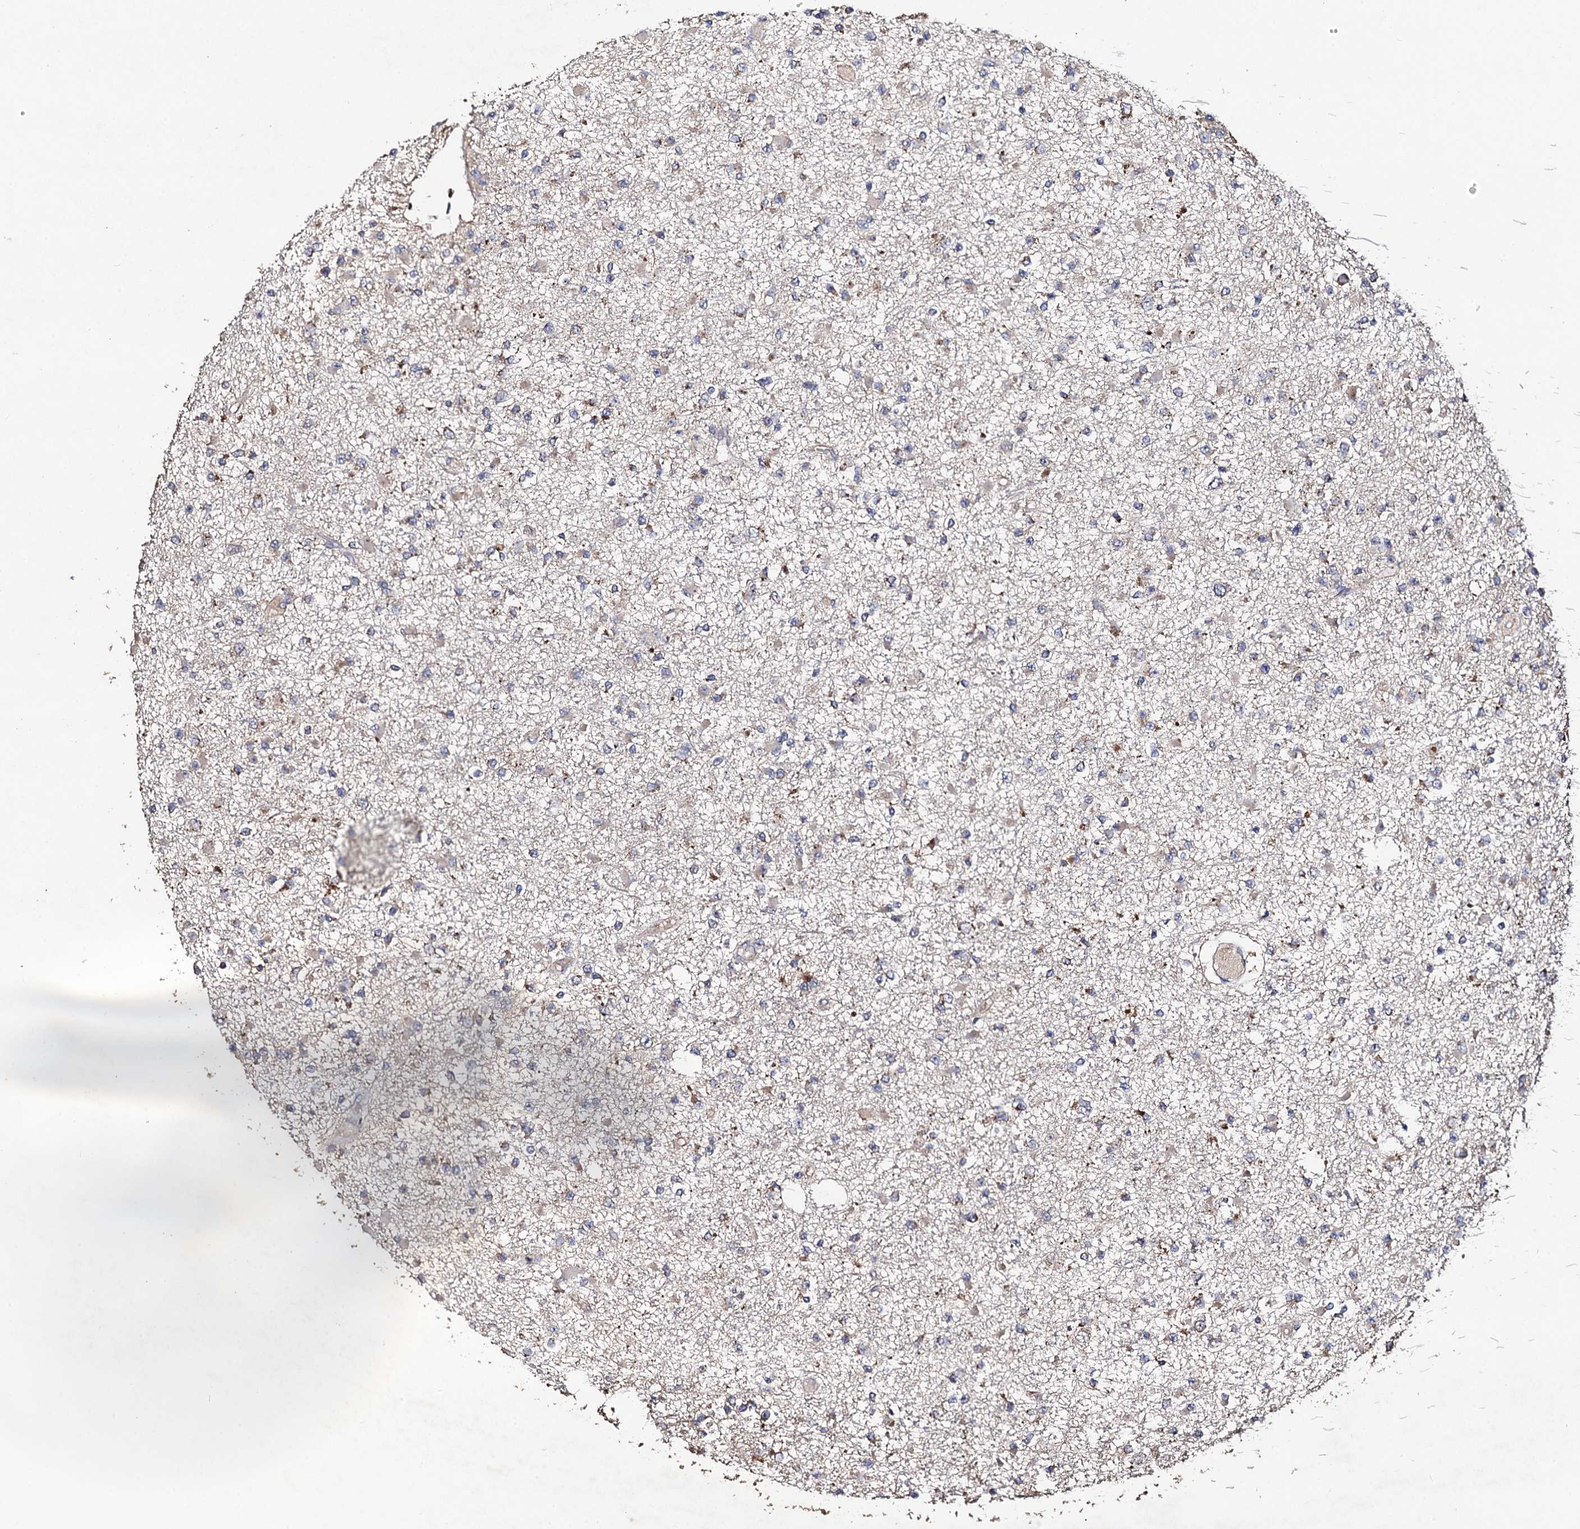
{"staining": {"intensity": "weak", "quantity": "25%-75%", "location": "cytoplasmic/membranous"}, "tissue": "glioma", "cell_type": "Tumor cells", "image_type": "cancer", "snomed": [{"axis": "morphology", "description": "Glioma, malignant, Low grade"}, {"axis": "topography", "description": "Brain"}], "caption": "A brown stain labels weak cytoplasmic/membranous positivity of a protein in glioma tumor cells.", "gene": "PPTC7", "patient": {"sex": "female", "age": 22}}